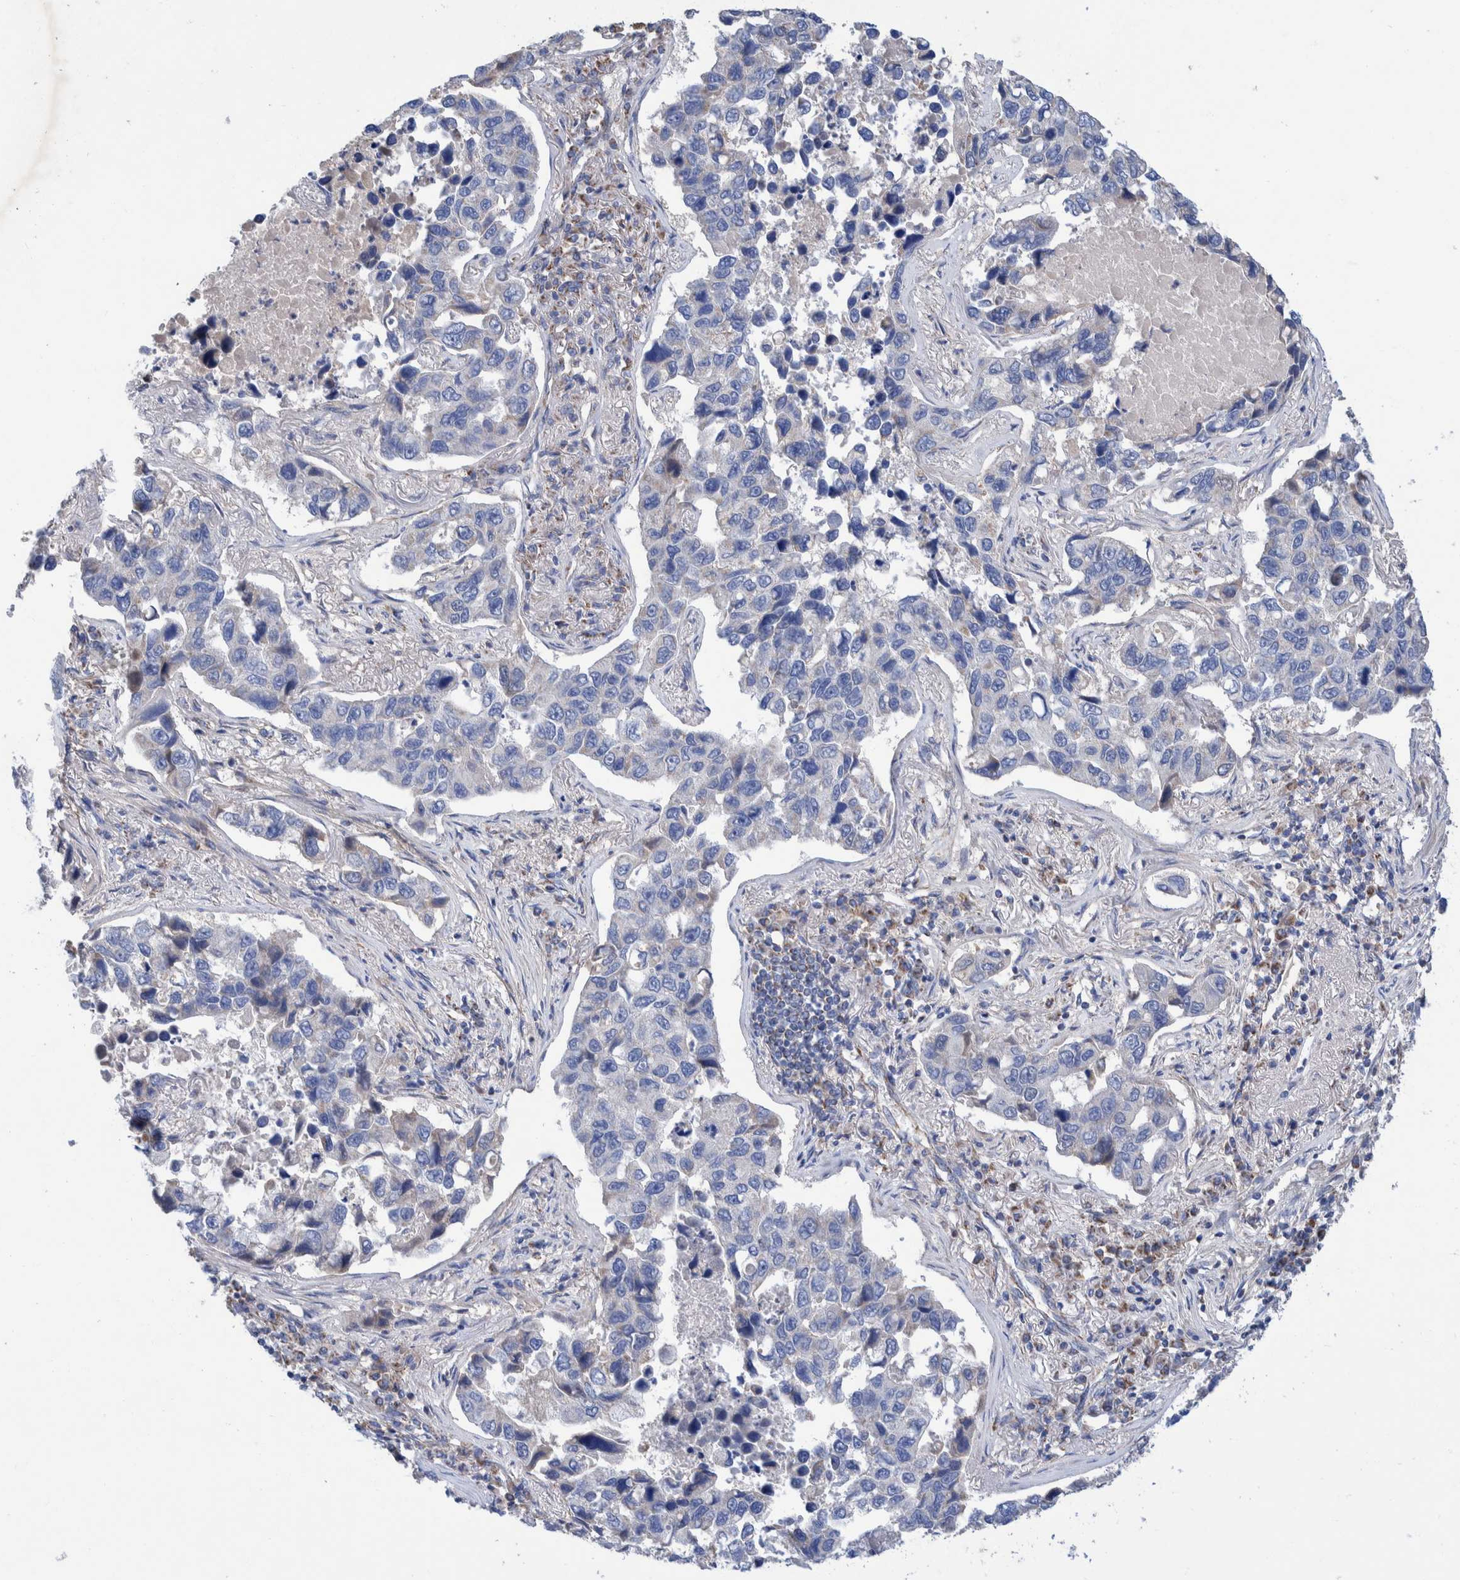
{"staining": {"intensity": "negative", "quantity": "none", "location": "none"}, "tissue": "lung cancer", "cell_type": "Tumor cells", "image_type": "cancer", "snomed": [{"axis": "morphology", "description": "Adenocarcinoma, NOS"}, {"axis": "topography", "description": "Lung"}], "caption": "This is an IHC image of human lung adenocarcinoma. There is no staining in tumor cells.", "gene": "DECR1", "patient": {"sex": "male", "age": 64}}